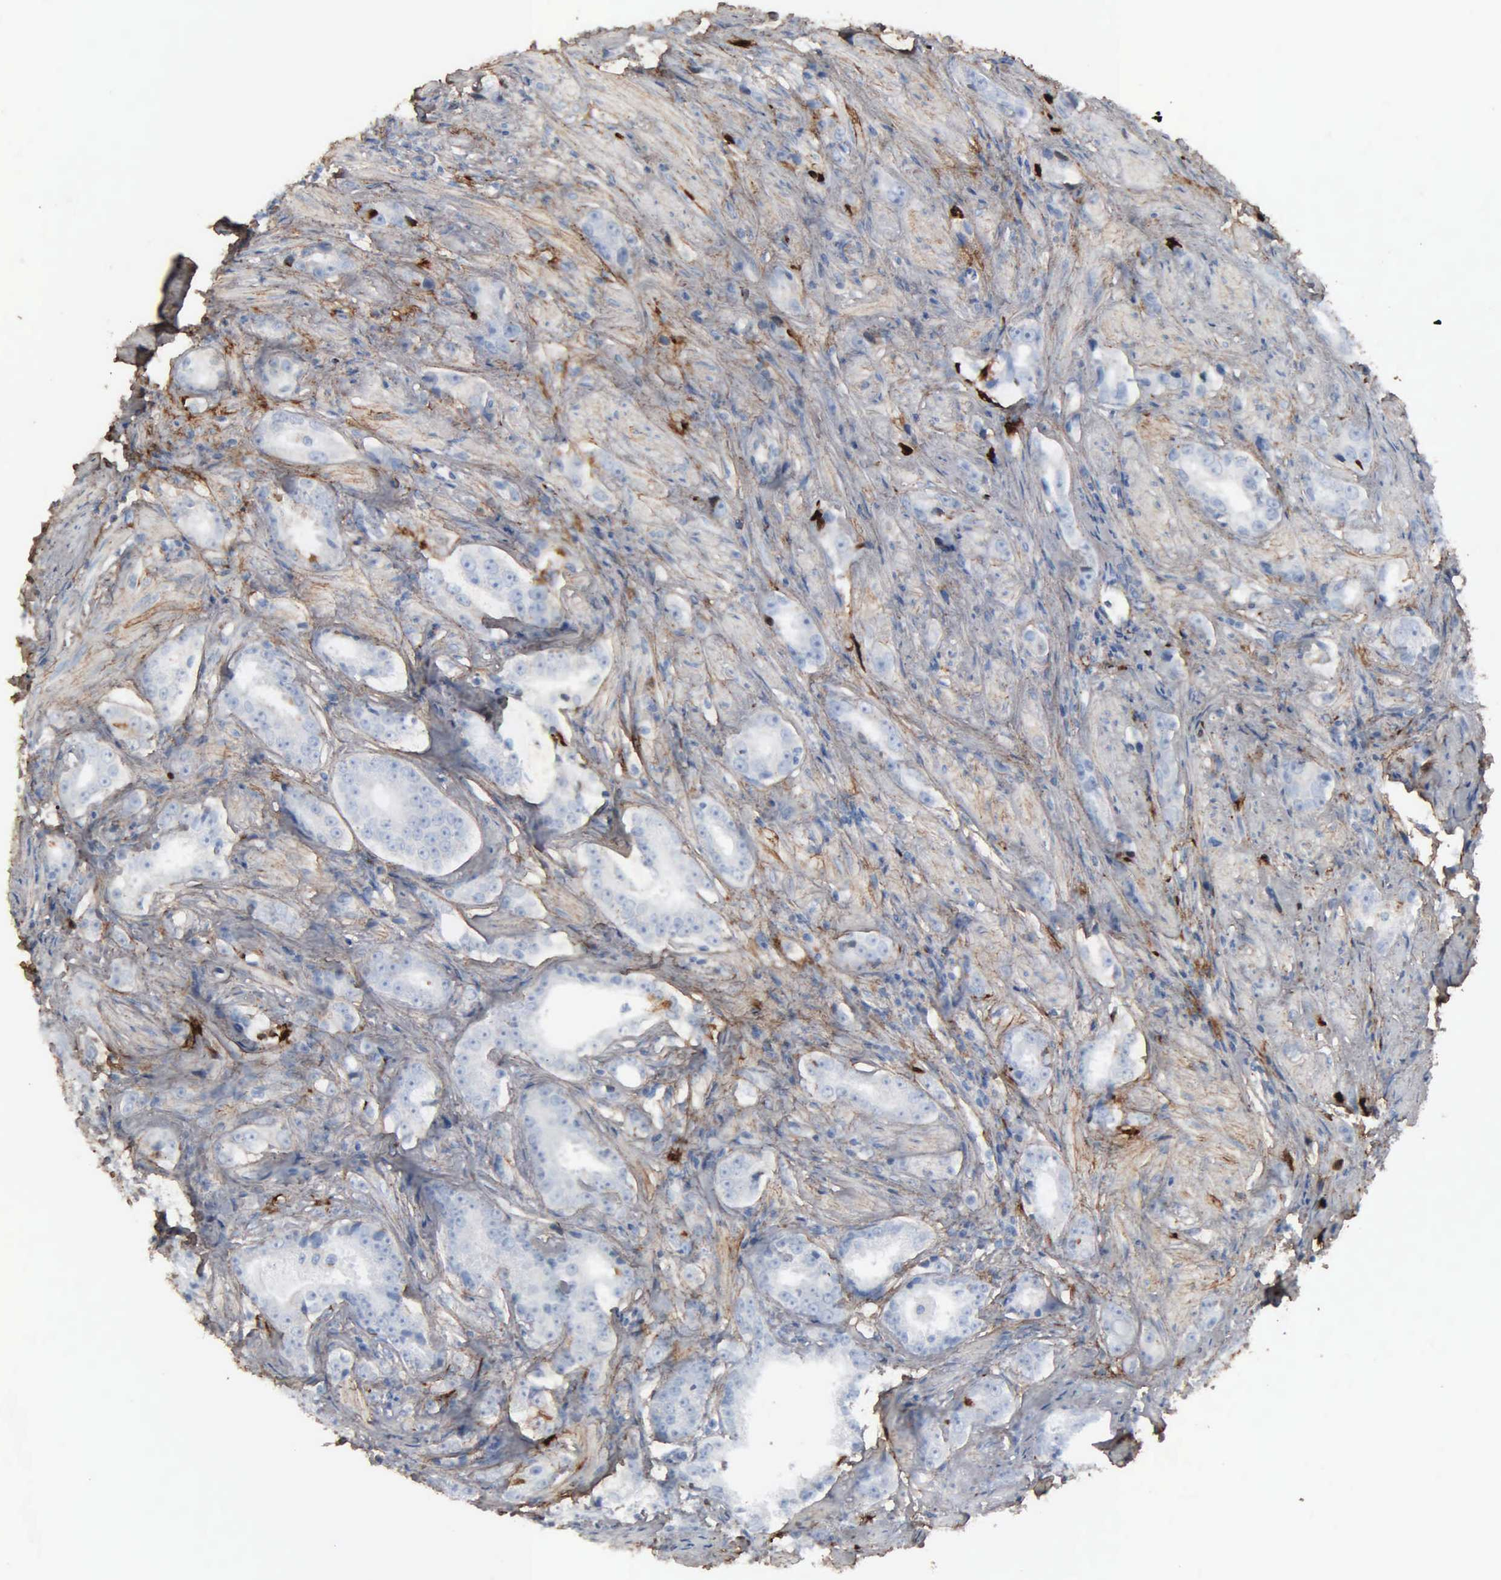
{"staining": {"intensity": "negative", "quantity": "none", "location": "none"}, "tissue": "prostate cancer", "cell_type": "Tumor cells", "image_type": "cancer", "snomed": [{"axis": "morphology", "description": "Adenocarcinoma, Medium grade"}, {"axis": "topography", "description": "Prostate"}], "caption": "The IHC image has no significant positivity in tumor cells of prostate medium-grade adenocarcinoma tissue. (Stains: DAB (3,3'-diaminobenzidine) IHC with hematoxylin counter stain, Microscopy: brightfield microscopy at high magnification).", "gene": "FN1", "patient": {"sex": "male", "age": 53}}